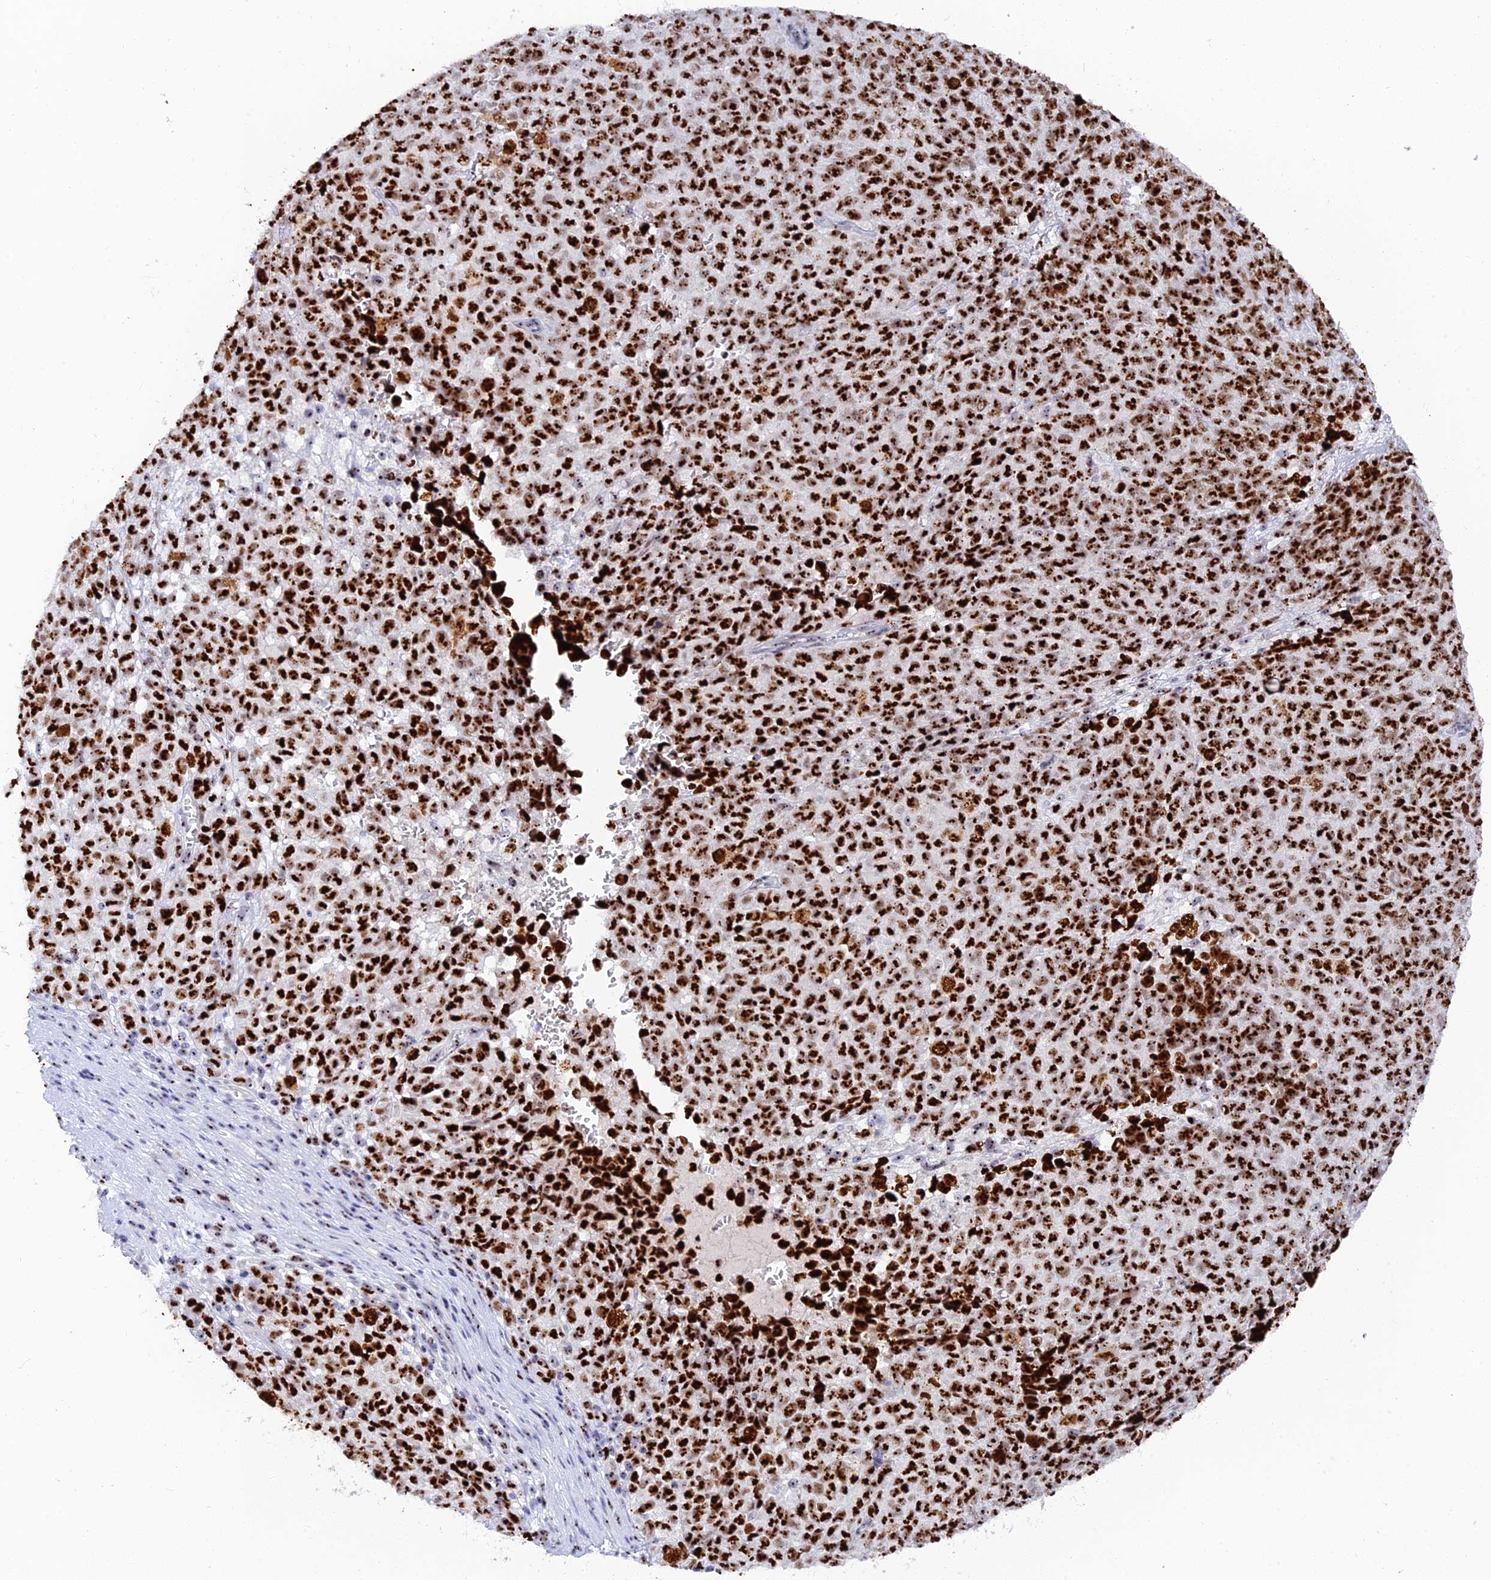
{"staining": {"intensity": "strong", "quantity": ">75%", "location": "nuclear"}, "tissue": "melanoma", "cell_type": "Tumor cells", "image_type": "cancer", "snomed": [{"axis": "morphology", "description": "Malignant melanoma, NOS"}, {"axis": "topography", "description": "Nose, NOS"}], "caption": "Malignant melanoma stained with immunohistochemistry (IHC) reveals strong nuclear staining in approximately >75% of tumor cells.", "gene": "RSL1D1", "patient": {"sex": "female", "age": 48}}